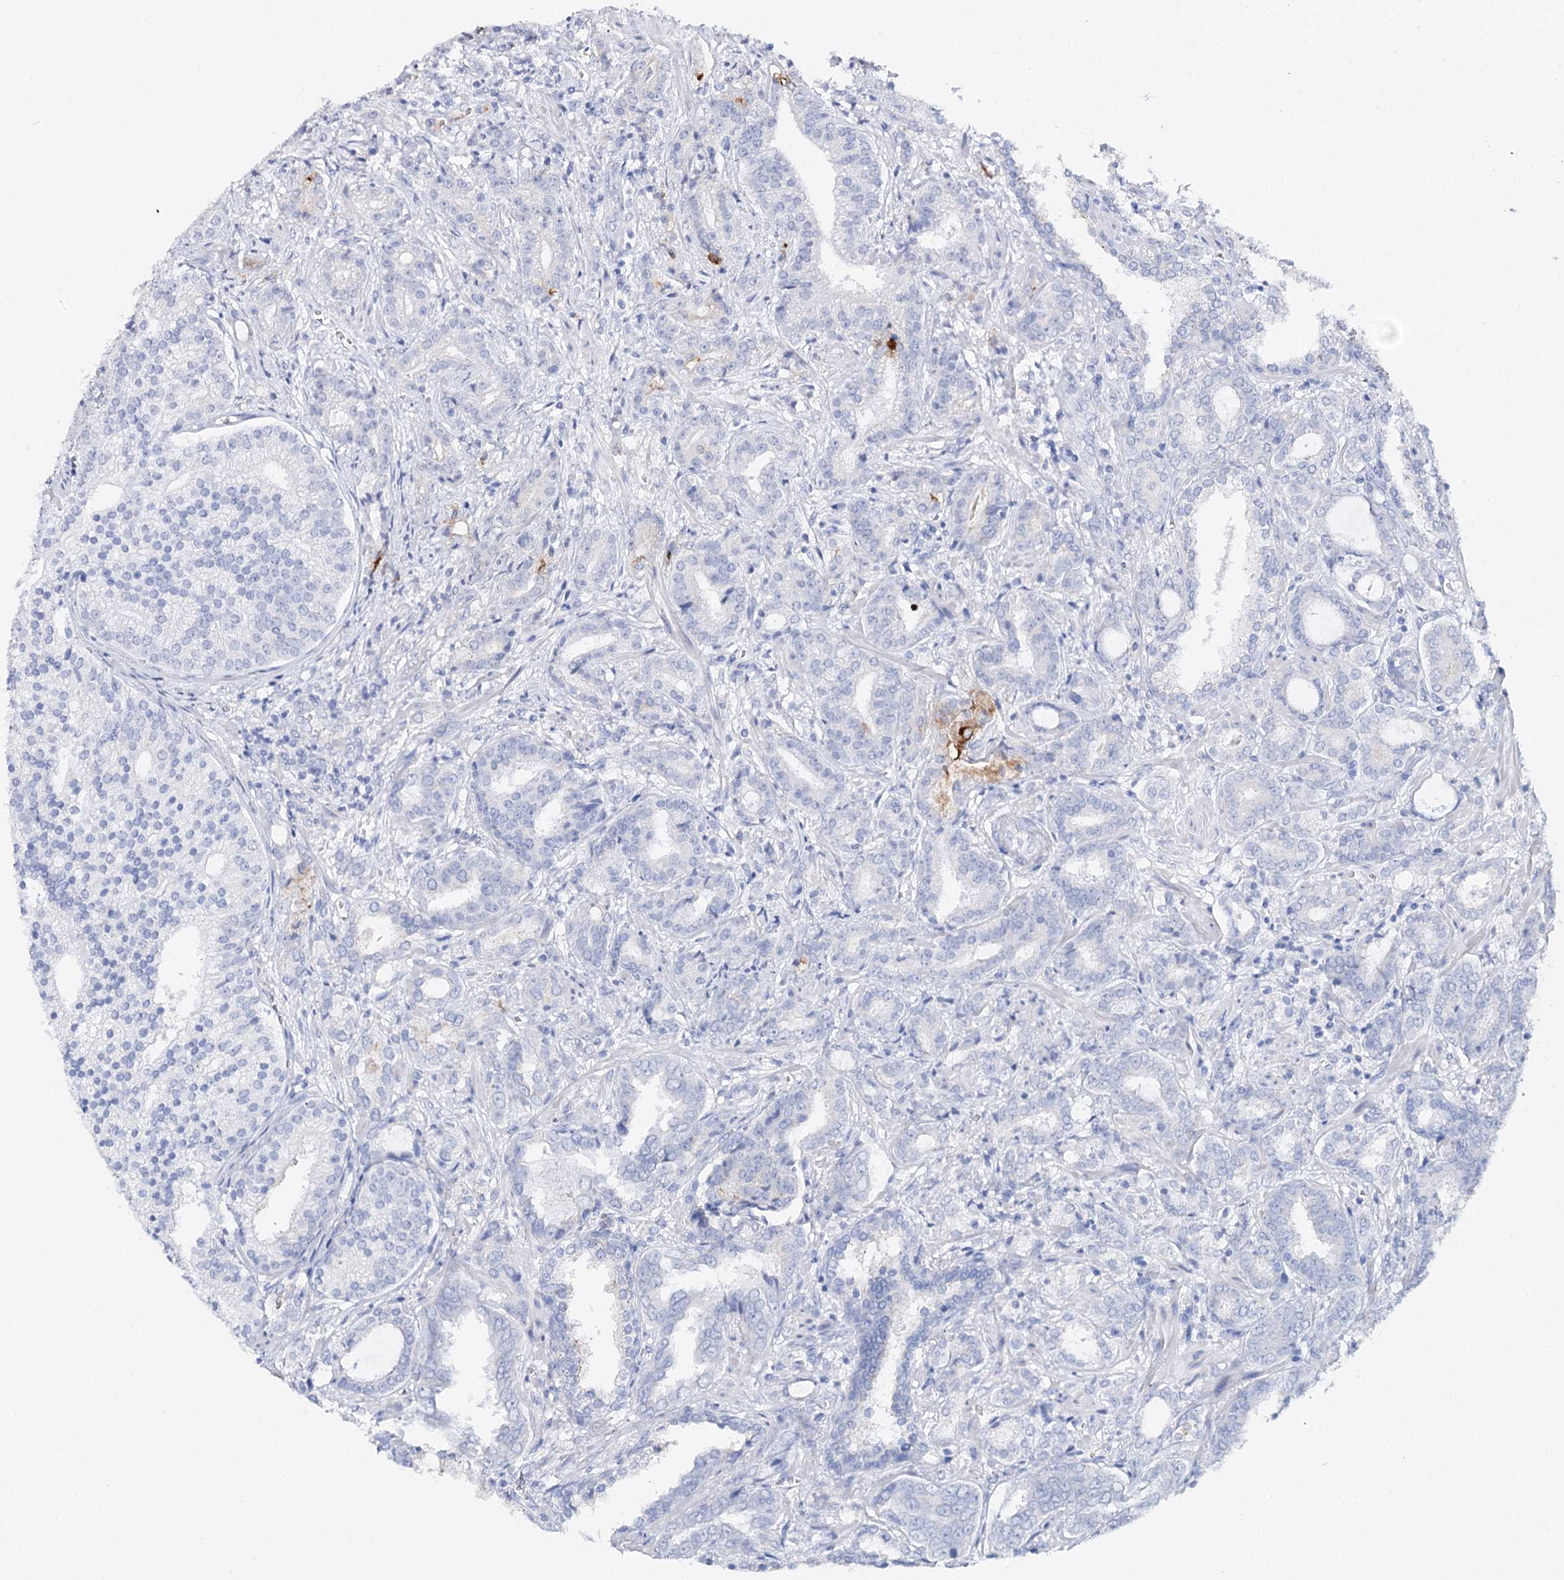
{"staining": {"intensity": "negative", "quantity": "none", "location": "none"}, "tissue": "prostate cancer", "cell_type": "Tumor cells", "image_type": "cancer", "snomed": [{"axis": "morphology", "description": "Adenocarcinoma, High grade"}, {"axis": "topography", "description": "Prostate and seminal vesicle, NOS"}], "caption": "High magnification brightfield microscopy of high-grade adenocarcinoma (prostate) stained with DAB (brown) and counterstained with hematoxylin (blue): tumor cells show no significant positivity. (Stains: DAB (3,3'-diaminobenzidine) immunohistochemistry with hematoxylin counter stain, Microscopy: brightfield microscopy at high magnification).", "gene": "CEACAM8", "patient": {"sex": "male", "age": 67}}